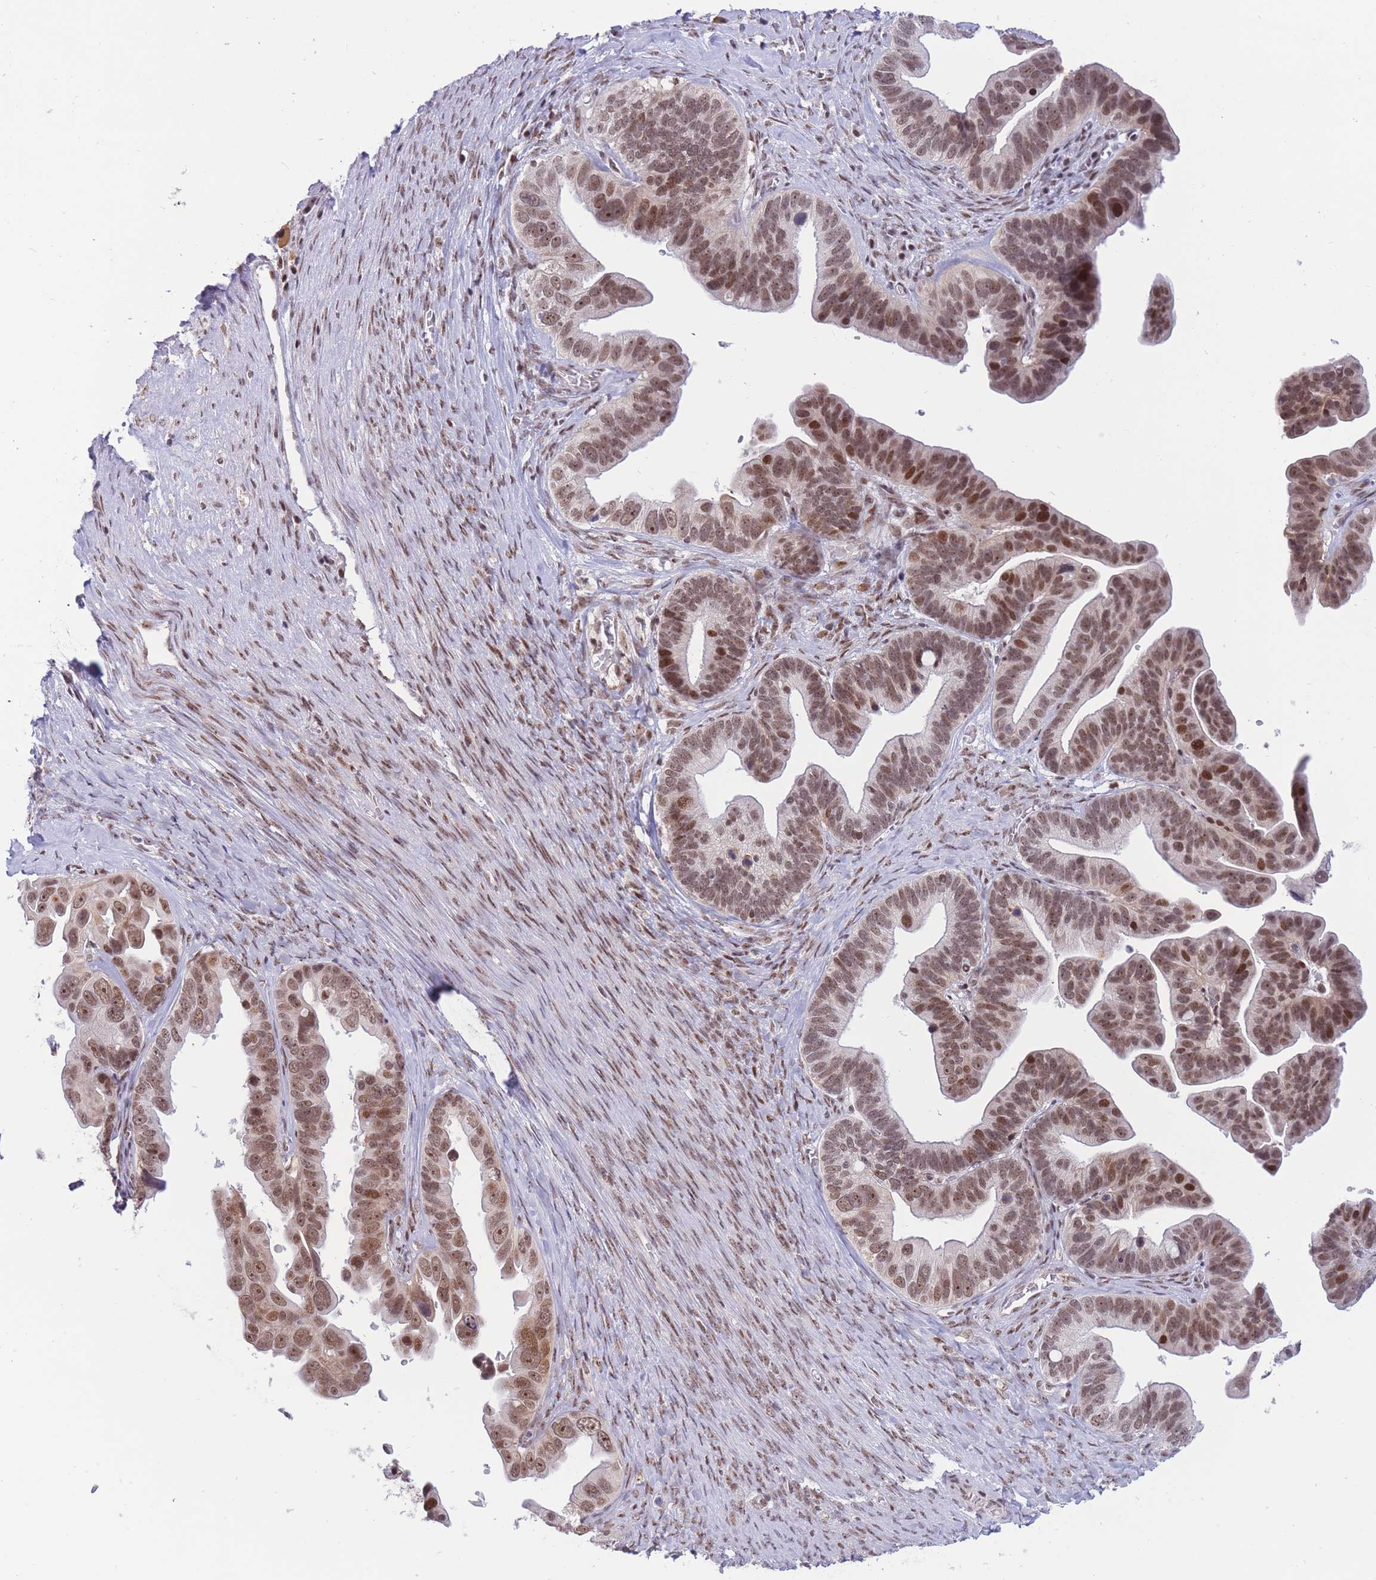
{"staining": {"intensity": "moderate", "quantity": ">75%", "location": "nuclear"}, "tissue": "ovarian cancer", "cell_type": "Tumor cells", "image_type": "cancer", "snomed": [{"axis": "morphology", "description": "Cystadenocarcinoma, serous, NOS"}, {"axis": "topography", "description": "Ovary"}], "caption": "Serous cystadenocarcinoma (ovarian) stained for a protein (brown) reveals moderate nuclear positive positivity in approximately >75% of tumor cells.", "gene": "TARBP2", "patient": {"sex": "female", "age": 56}}